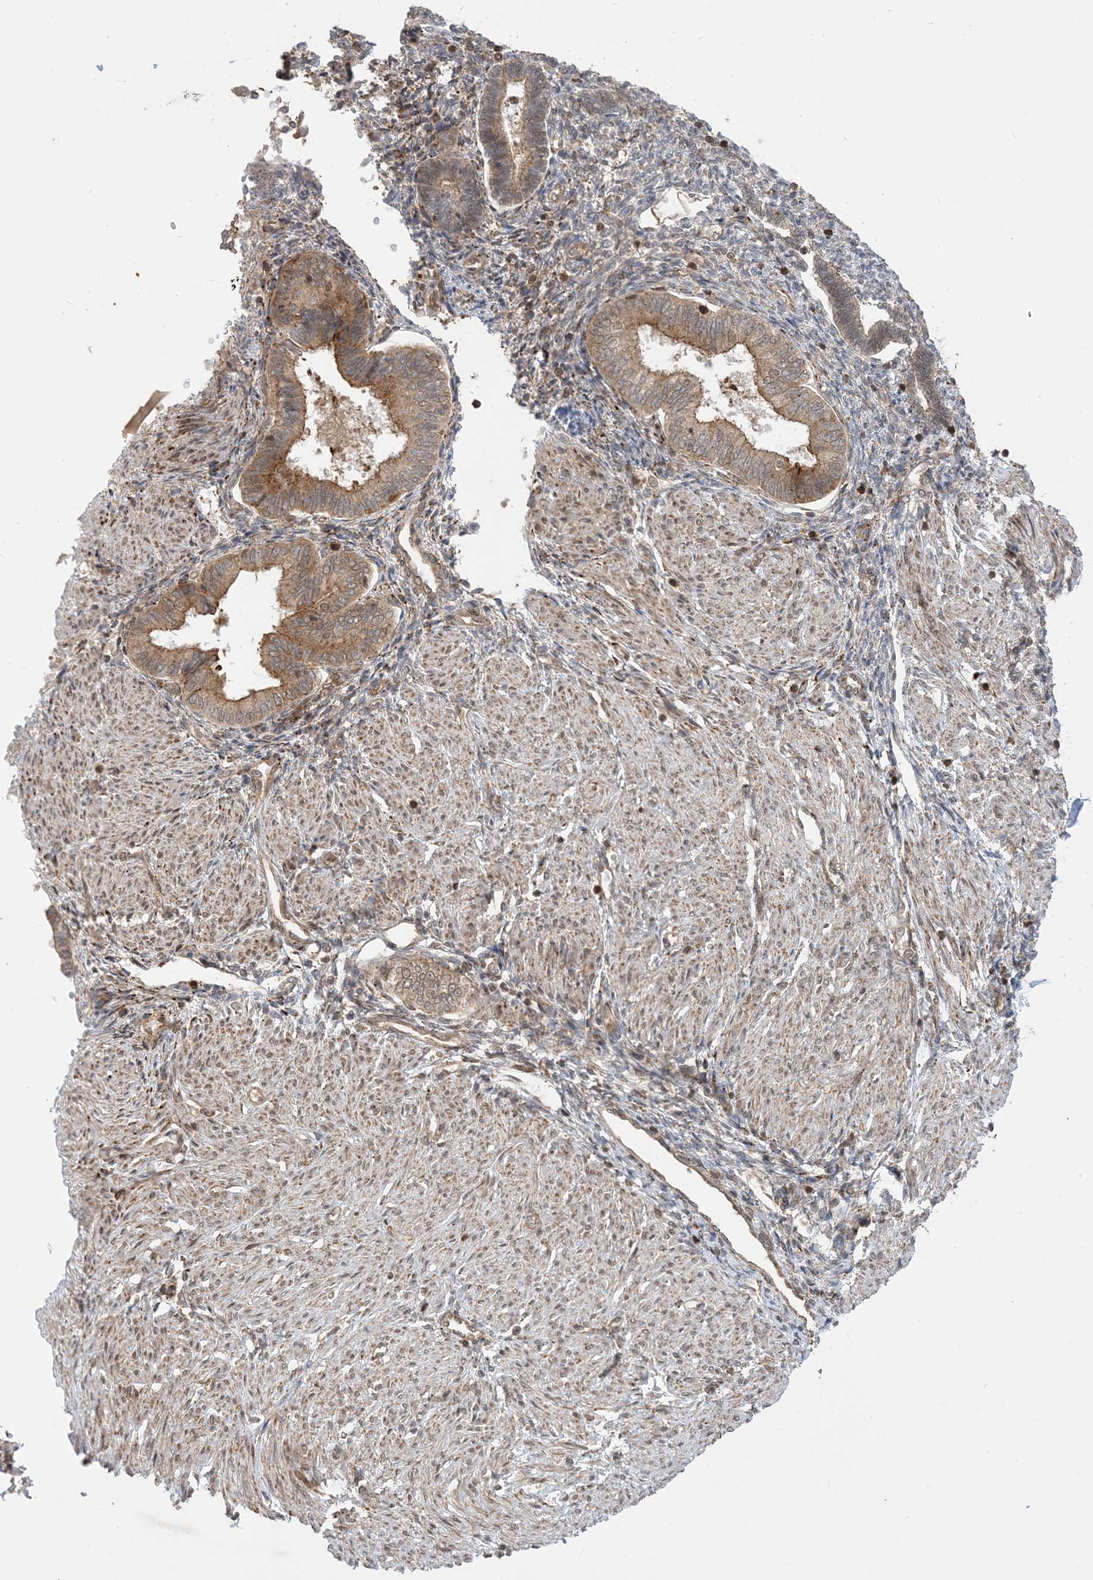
{"staining": {"intensity": "moderate", "quantity": "25%-75%", "location": "cytoplasmic/membranous"}, "tissue": "endometrium", "cell_type": "Cells in endometrial stroma", "image_type": "normal", "snomed": [{"axis": "morphology", "description": "Normal tissue, NOS"}, {"axis": "topography", "description": "Endometrium"}], "caption": "Endometrium stained with IHC exhibits moderate cytoplasmic/membranous expression in about 25%-75% of cells in endometrial stroma.", "gene": "METTL21A", "patient": {"sex": "female", "age": 53}}